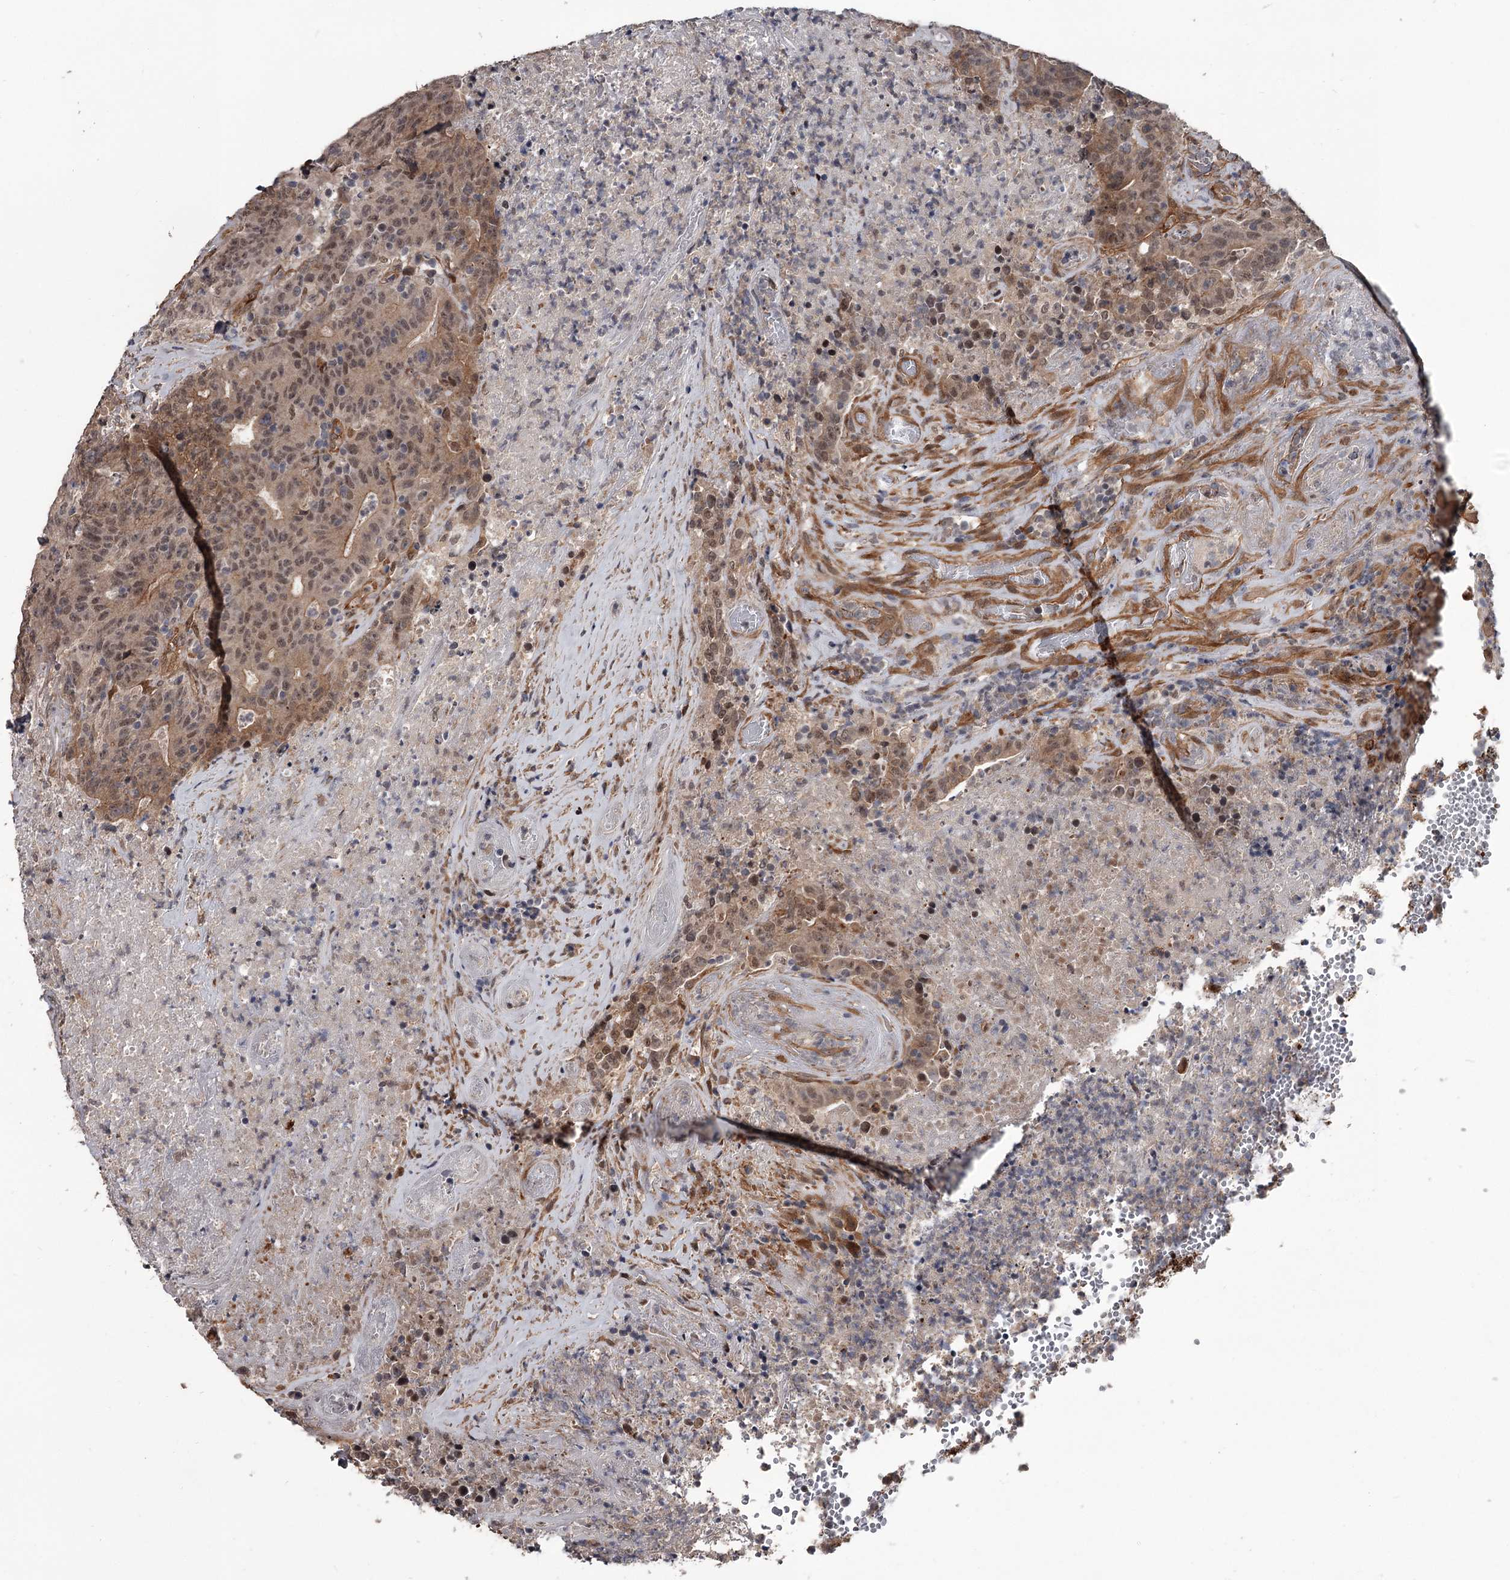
{"staining": {"intensity": "moderate", "quantity": ">75%", "location": "cytoplasmic/membranous,nuclear"}, "tissue": "colorectal cancer", "cell_type": "Tumor cells", "image_type": "cancer", "snomed": [{"axis": "morphology", "description": "Adenocarcinoma, NOS"}, {"axis": "topography", "description": "Colon"}], "caption": "There is medium levels of moderate cytoplasmic/membranous and nuclear positivity in tumor cells of colorectal cancer (adenocarcinoma), as demonstrated by immunohistochemical staining (brown color).", "gene": "CDC42EP2", "patient": {"sex": "female", "age": 75}}